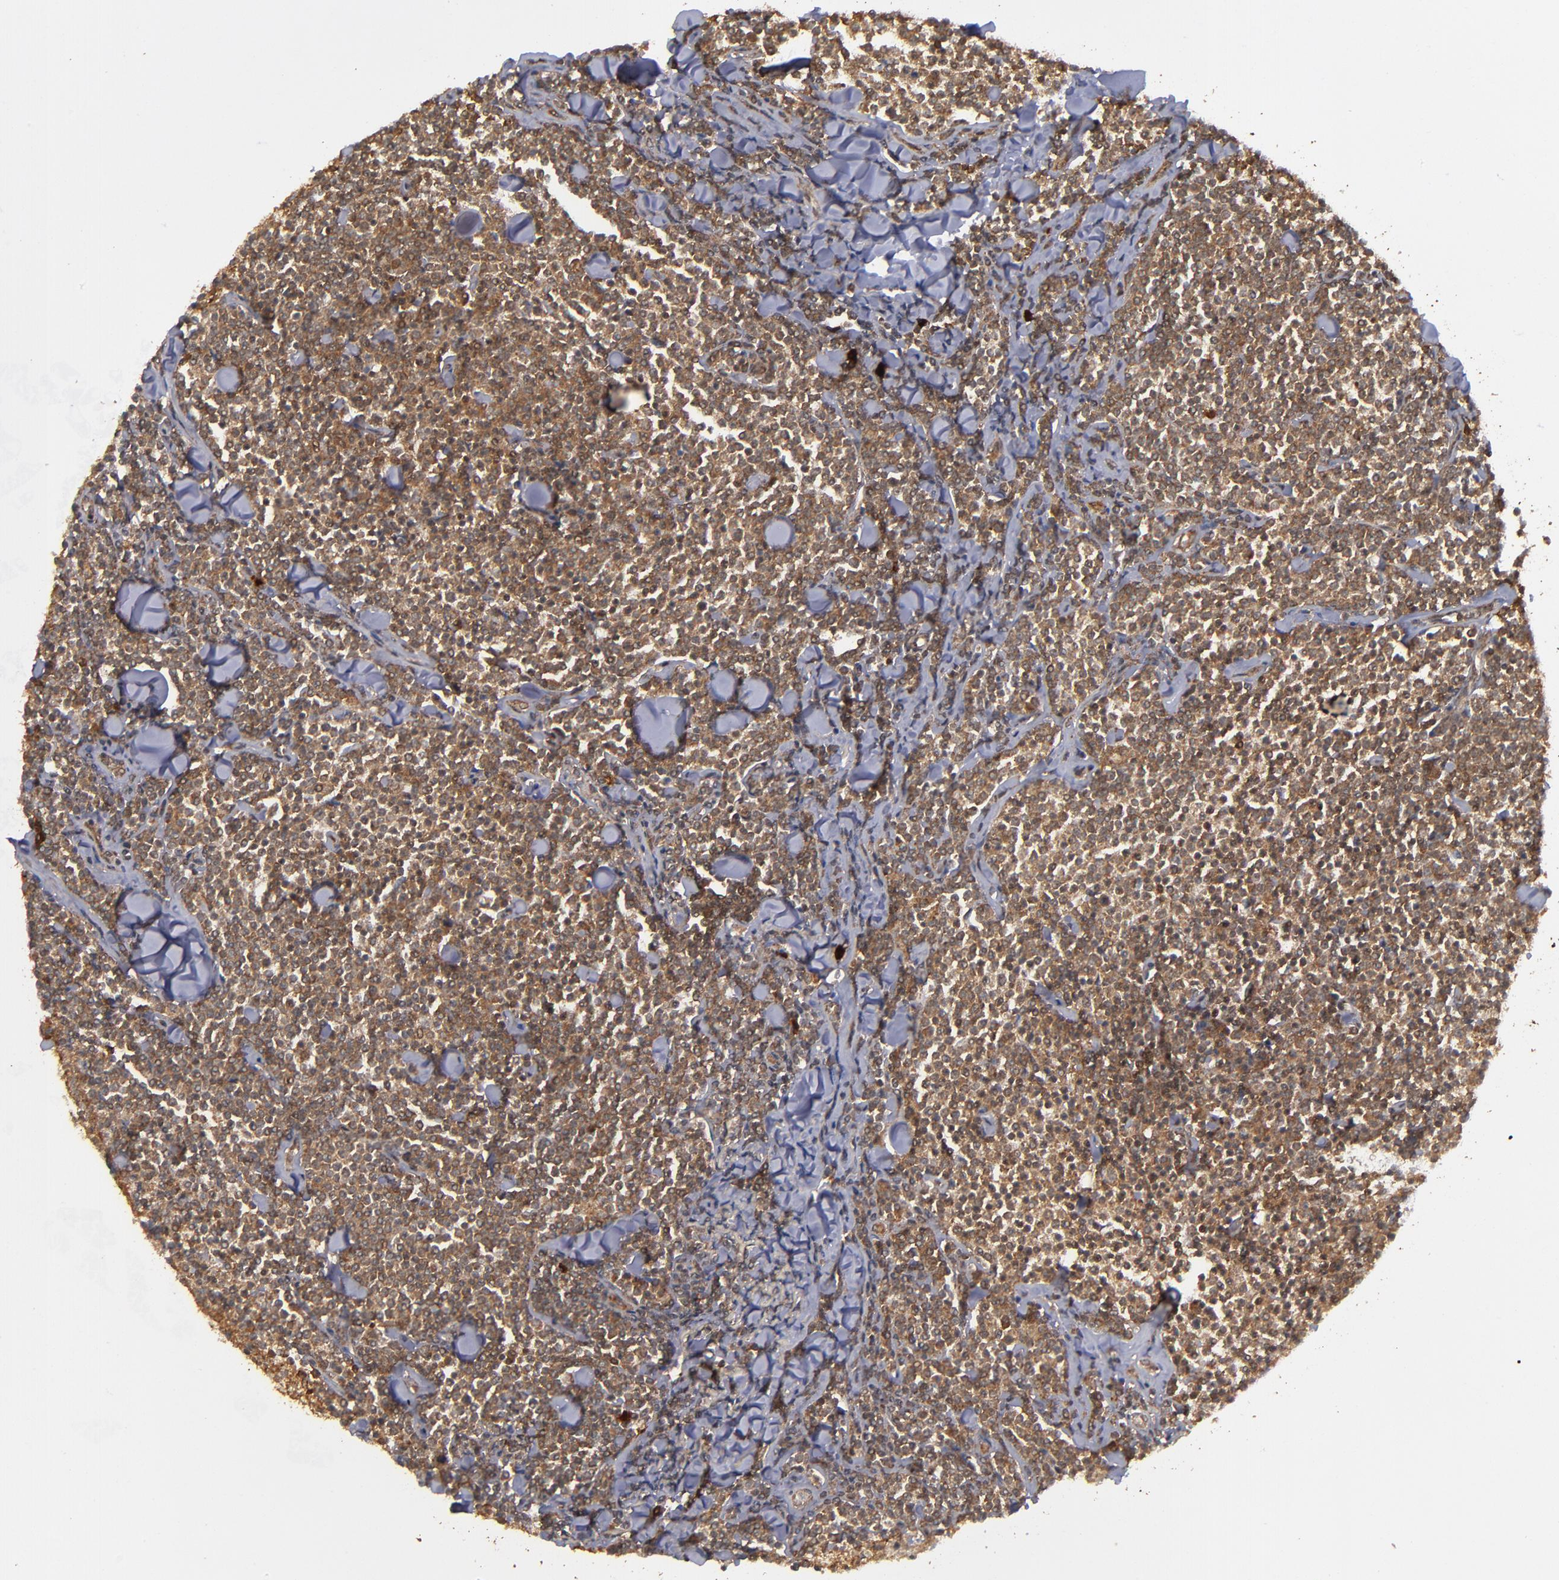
{"staining": {"intensity": "moderate", "quantity": ">75%", "location": "cytoplasmic/membranous"}, "tissue": "lymphoma", "cell_type": "Tumor cells", "image_type": "cancer", "snomed": [{"axis": "morphology", "description": "Malignant lymphoma, non-Hodgkin's type, Low grade"}, {"axis": "topography", "description": "Soft tissue"}], "caption": "Immunohistochemistry of human low-grade malignant lymphoma, non-Hodgkin's type shows medium levels of moderate cytoplasmic/membranous positivity in approximately >75% of tumor cells.", "gene": "BDKRB1", "patient": {"sex": "male", "age": 92}}